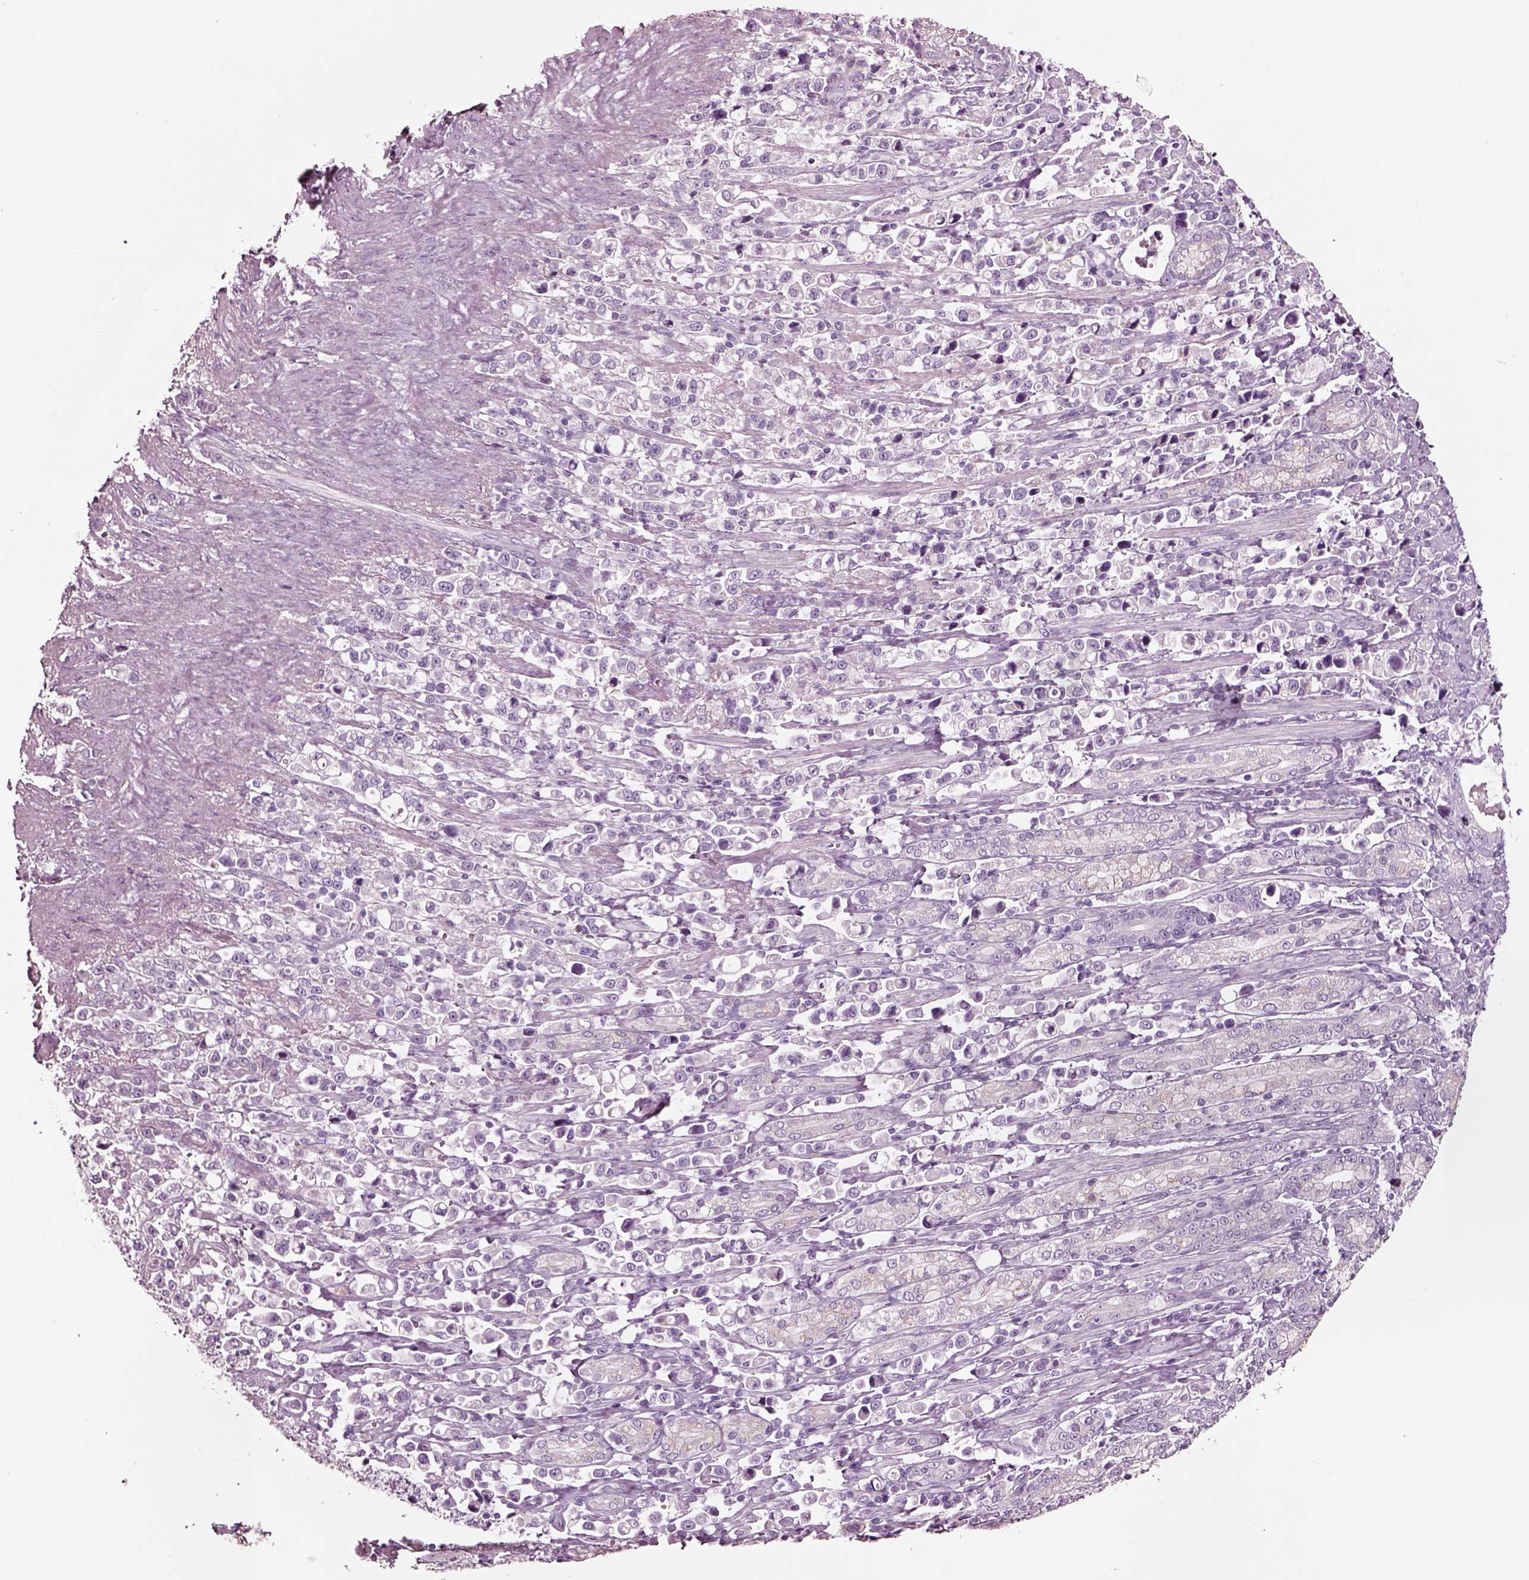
{"staining": {"intensity": "negative", "quantity": "none", "location": "none"}, "tissue": "stomach cancer", "cell_type": "Tumor cells", "image_type": "cancer", "snomed": [{"axis": "morphology", "description": "Adenocarcinoma, NOS"}, {"axis": "topography", "description": "Stomach"}], "caption": "Protein analysis of stomach cancer displays no significant staining in tumor cells.", "gene": "NMRK2", "patient": {"sex": "male", "age": 63}}